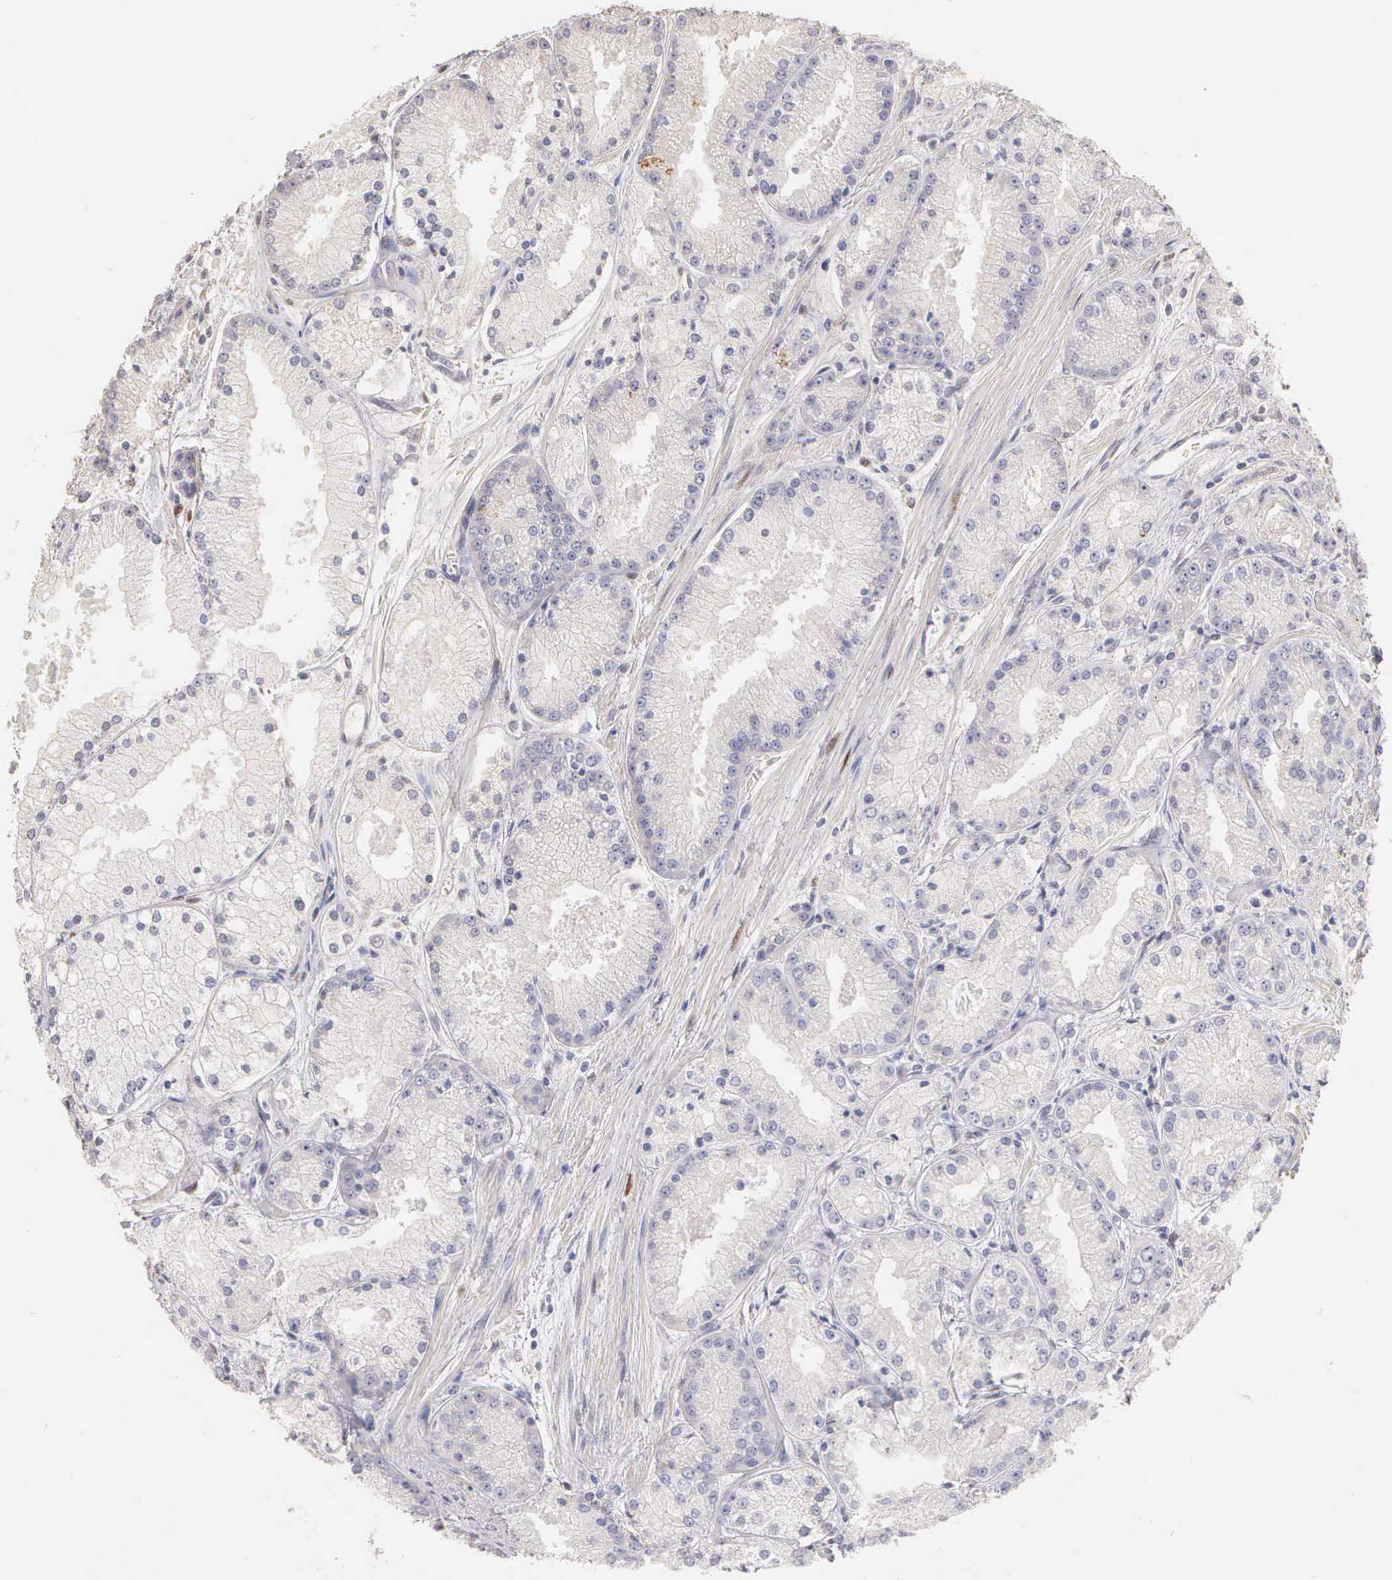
{"staining": {"intensity": "negative", "quantity": "none", "location": "none"}, "tissue": "prostate cancer", "cell_type": "Tumor cells", "image_type": "cancer", "snomed": [{"axis": "morphology", "description": "Adenocarcinoma, Medium grade"}, {"axis": "topography", "description": "Prostate"}], "caption": "Immunohistochemistry photomicrograph of neoplastic tissue: prostate cancer stained with DAB (3,3'-diaminobenzidine) displays no significant protein staining in tumor cells.", "gene": "ESR1", "patient": {"sex": "male", "age": 72}}